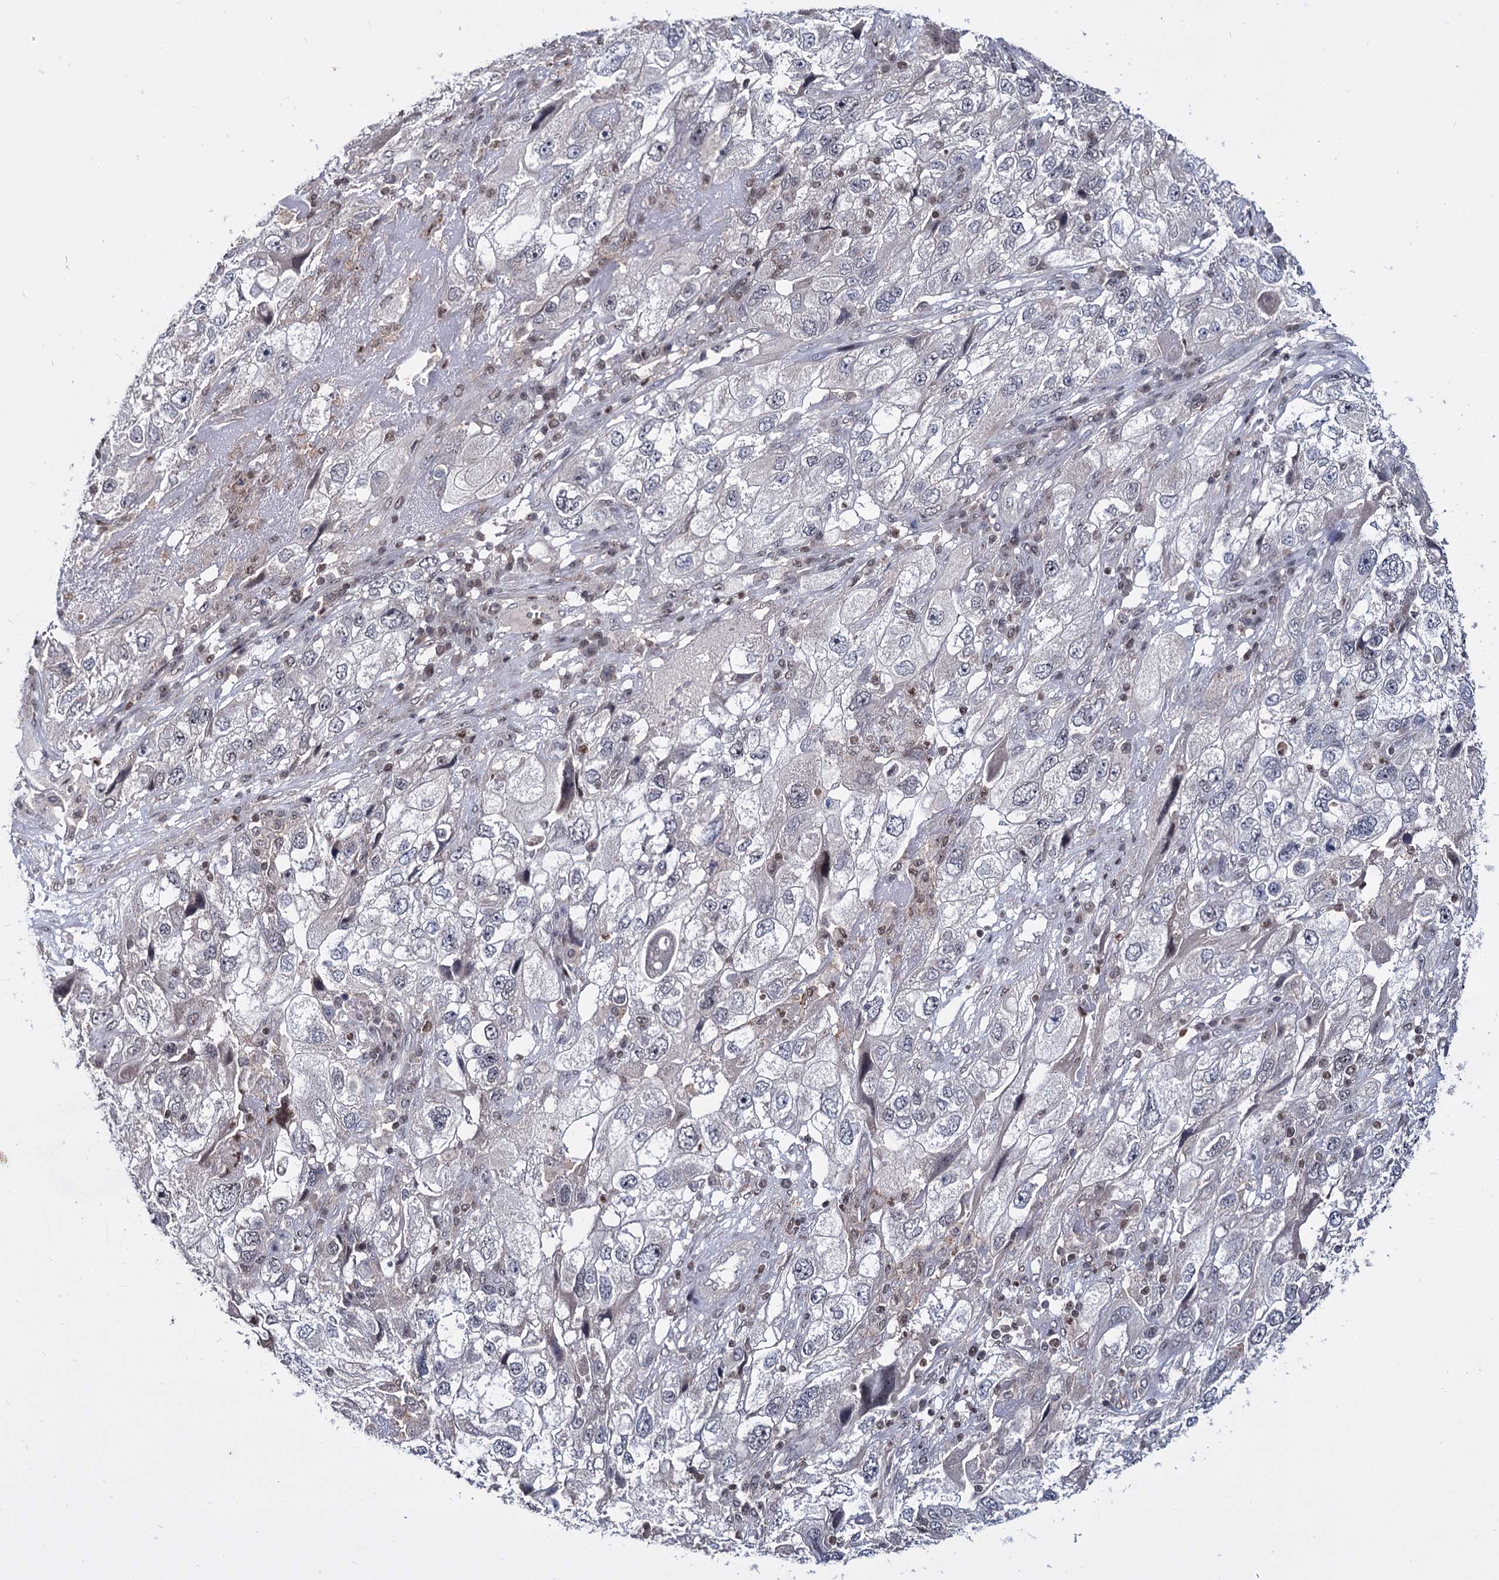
{"staining": {"intensity": "negative", "quantity": "none", "location": "none"}, "tissue": "endometrial cancer", "cell_type": "Tumor cells", "image_type": "cancer", "snomed": [{"axis": "morphology", "description": "Adenocarcinoma, NOS"}, {"axis": "topography", "description": "Endometrium"}], "caption": "Immunohistochemistry of endometrial cancer shows no staining in tumor cells.", "gene": "SMCHD1", "patient": {"sex": "female", "age": 49}}